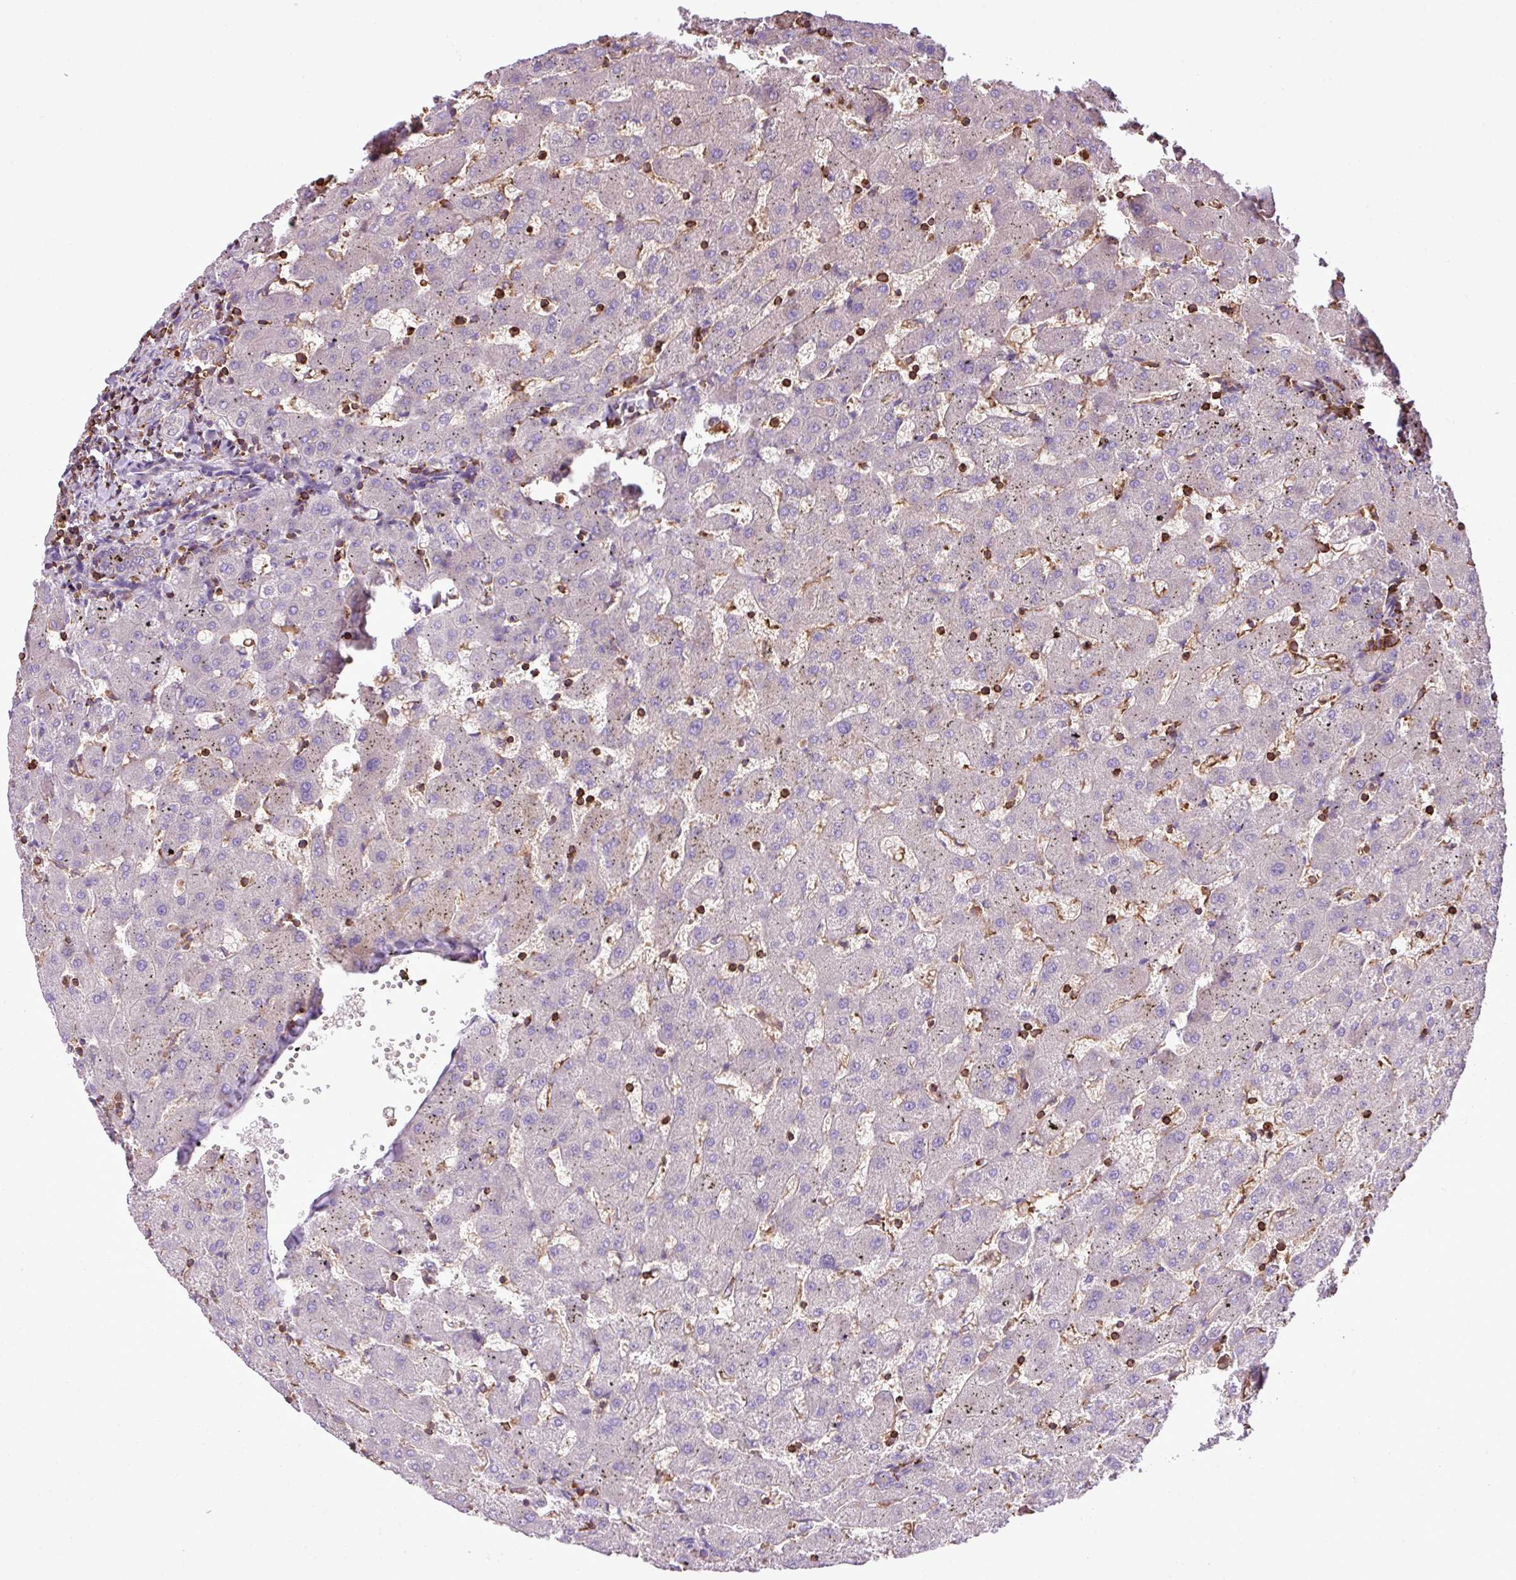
{"staining": {"intensity": "weak", "quantity": "<25%", "location": "cytoplasmic/membranous"}, "tissue": "liver", "cell_type": "Cholangiocytes", "image_type": "normal", "snomed": [{"axis": "morphology", "description": "Normal tissue, NOS"}, {"axis": "topography", "description": "Liver"}], "caption": "Protein analysis of benign liver exhibits no significant expression in cholangiocytes.", "gene": "PGAP6", "patient": {"sex": "female", "age": 63}}